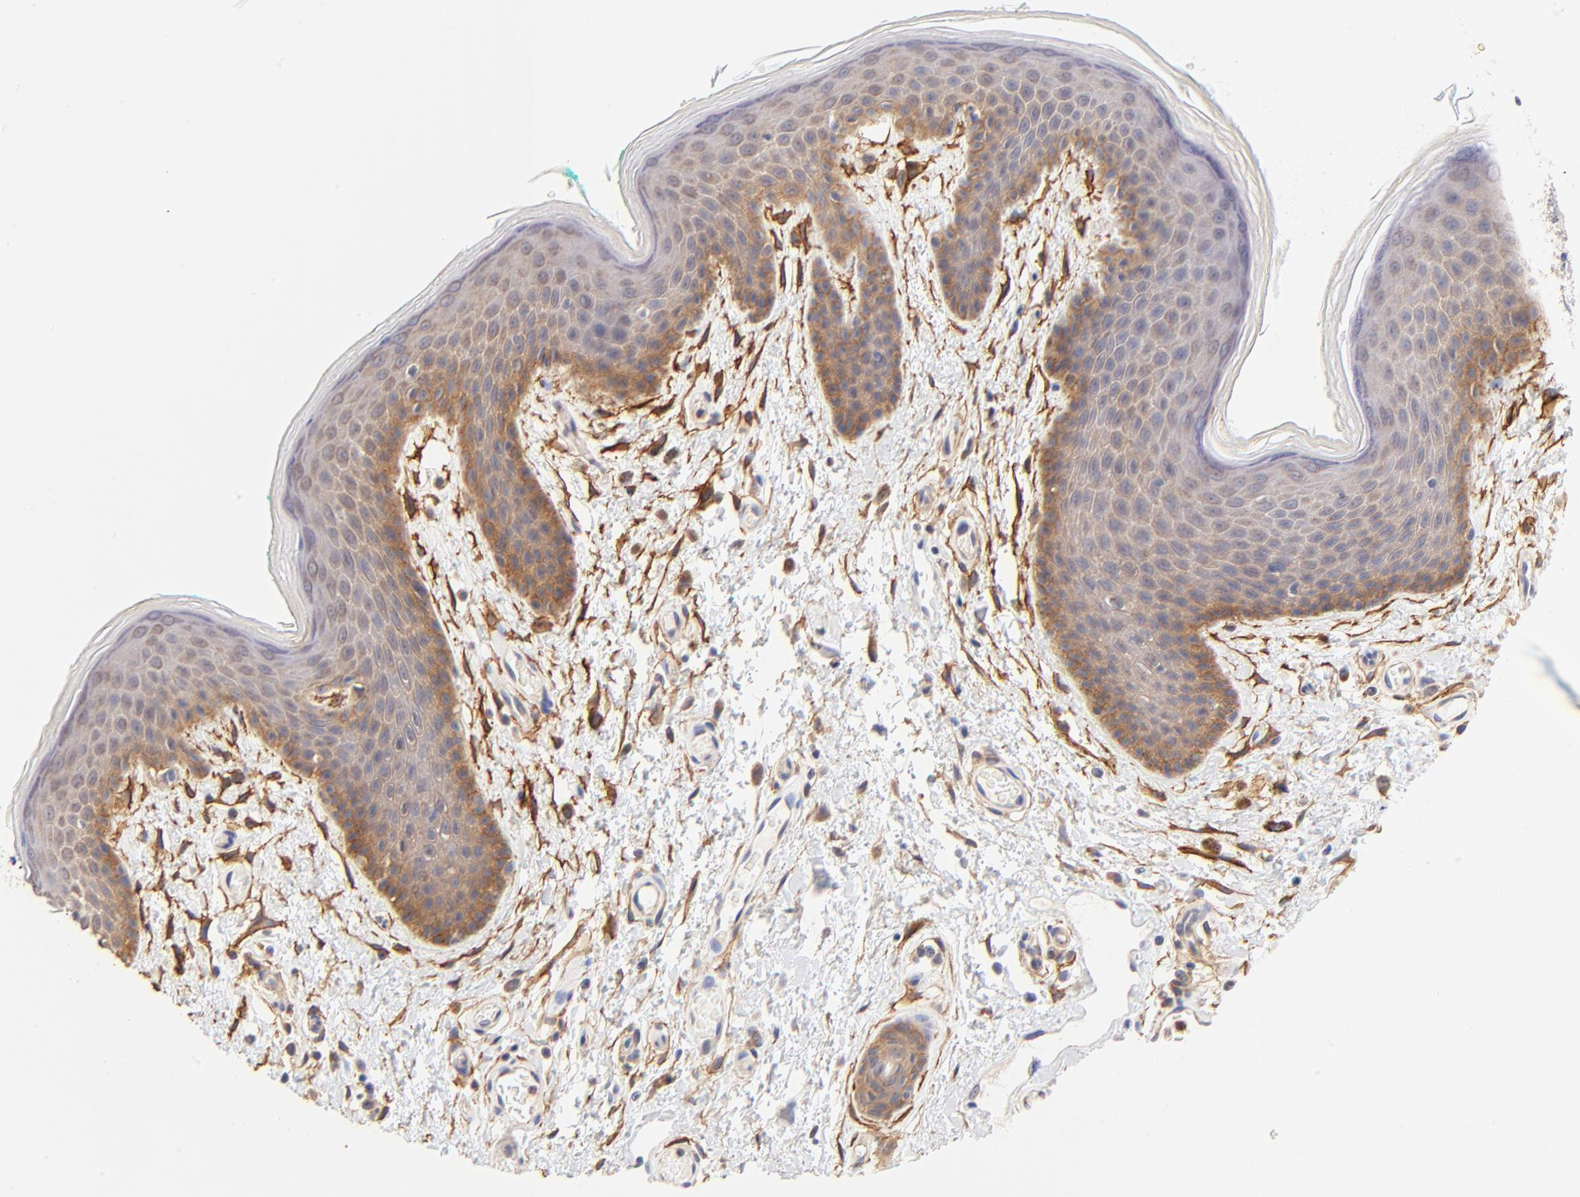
{"staining": {"intensity": "moderate", "quantity": "25%-75%", "location": "cytoplasmic/membranous"}, "tissue": "skin", "cell_type": "Epidermal cells", "image_type": "normal", "snomed": [{"axis": "morphology", "description": "Normal tissue, NOS"}, {"axis": "topography", "description": "Anal"}], "caption": "Immunohistochemical staining of unremarkable skin displays medium levels of moderate cytoplasmic/membranous expression in approximately 25%-75% of epidermal cells. (Brightfield microscopy of DAB IHC at high magnification).", "gene": "PTK7", "patient": {"sex": "male", "age": 74}}